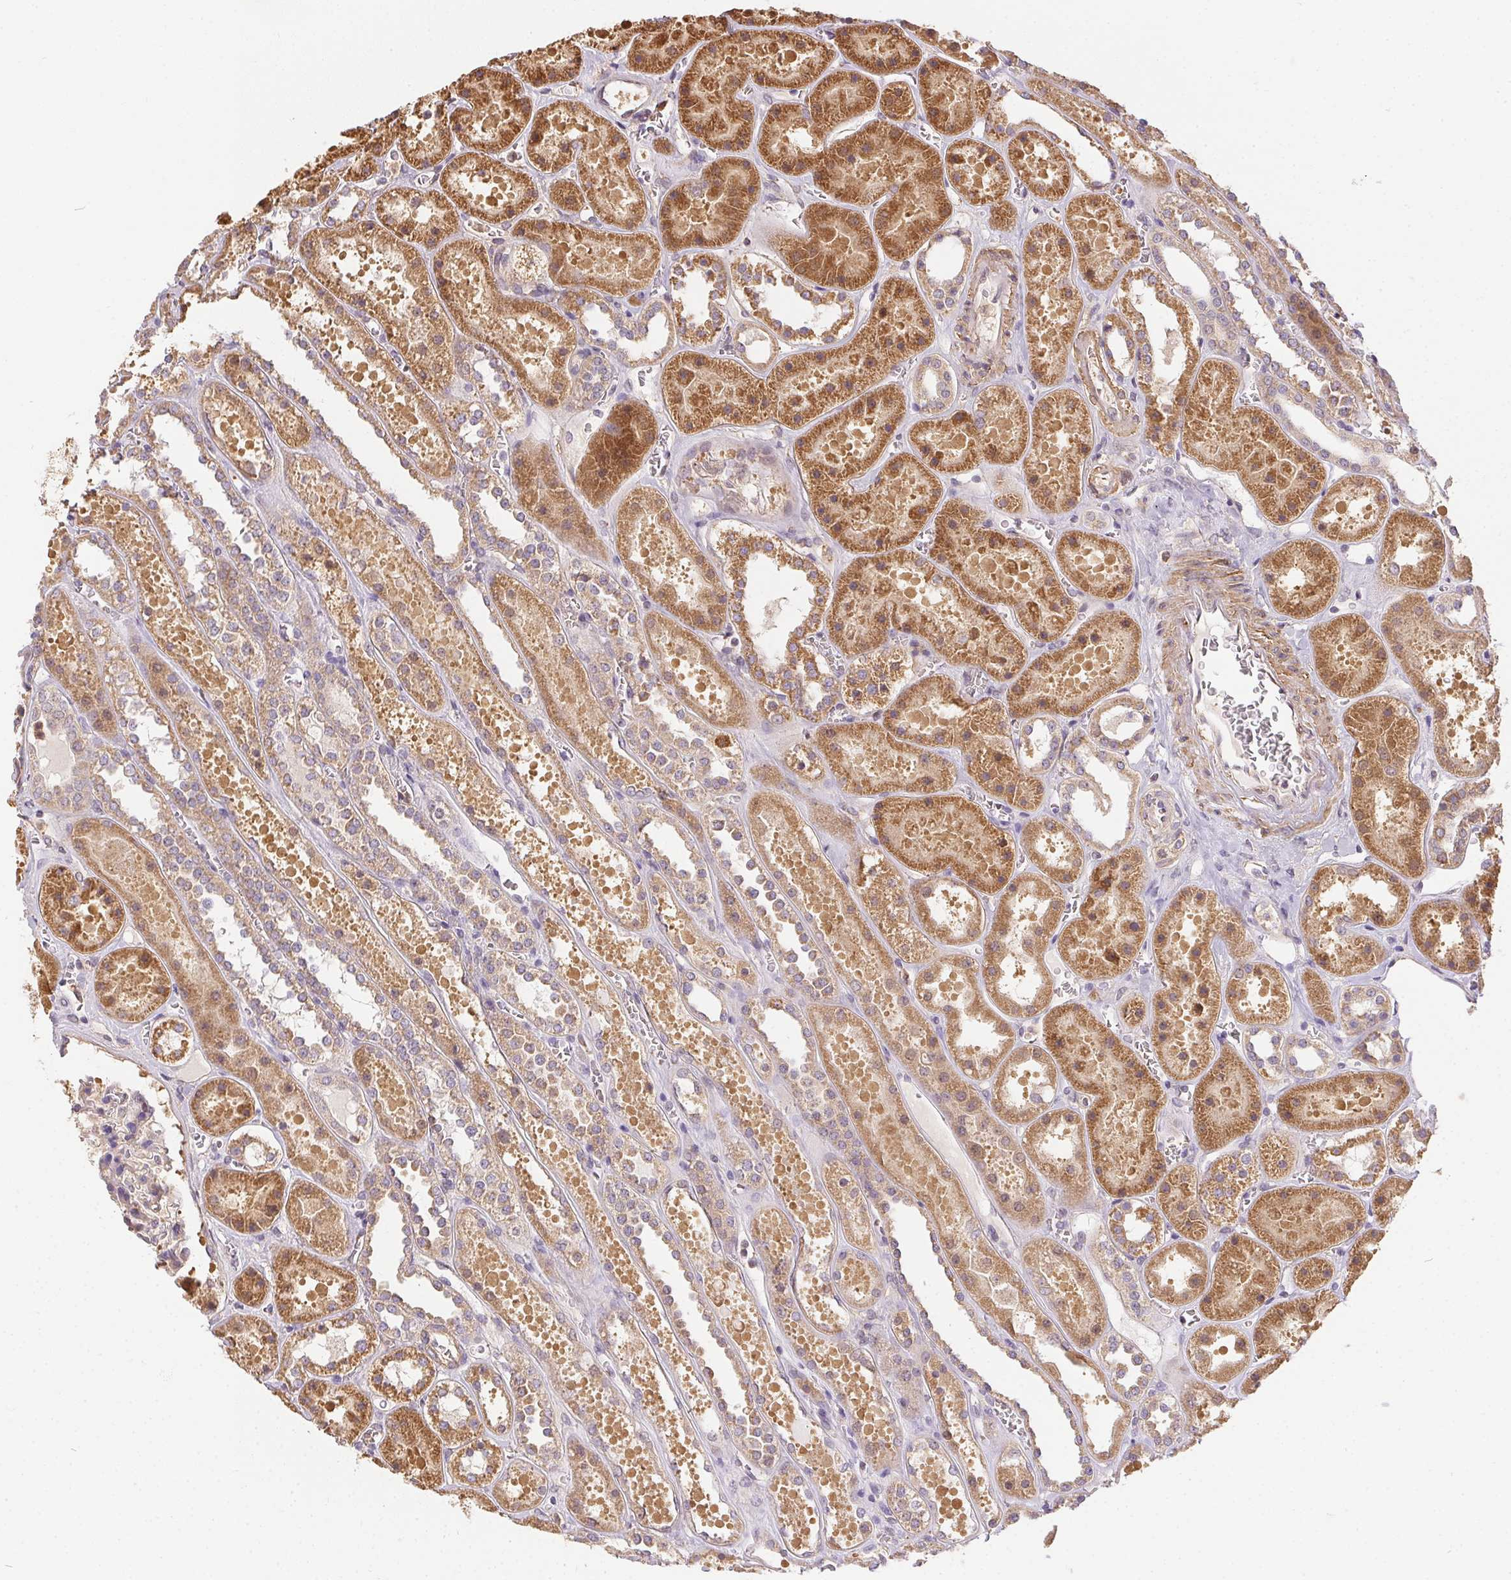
{"staining": {"intensity": "negative", "quantity": "none", "location": "none"}, "tissue": "kidney", "cell_type": "Cells in glomeruli", "image_type": "normal", "snomed": [{"axis": "morphology", "description": "Normal tissue, NOS"}, {"axis": "topography", "description": "Kidney"}], "caption": "High magnification brightfield microscopy of normal kidney stained with DAB (brown) and counterstained with hematoxylin (blue): cells in glomeruli show no significant staining.", "gene": "REV3L", "patient": {"sex": "female", "age": 41}}